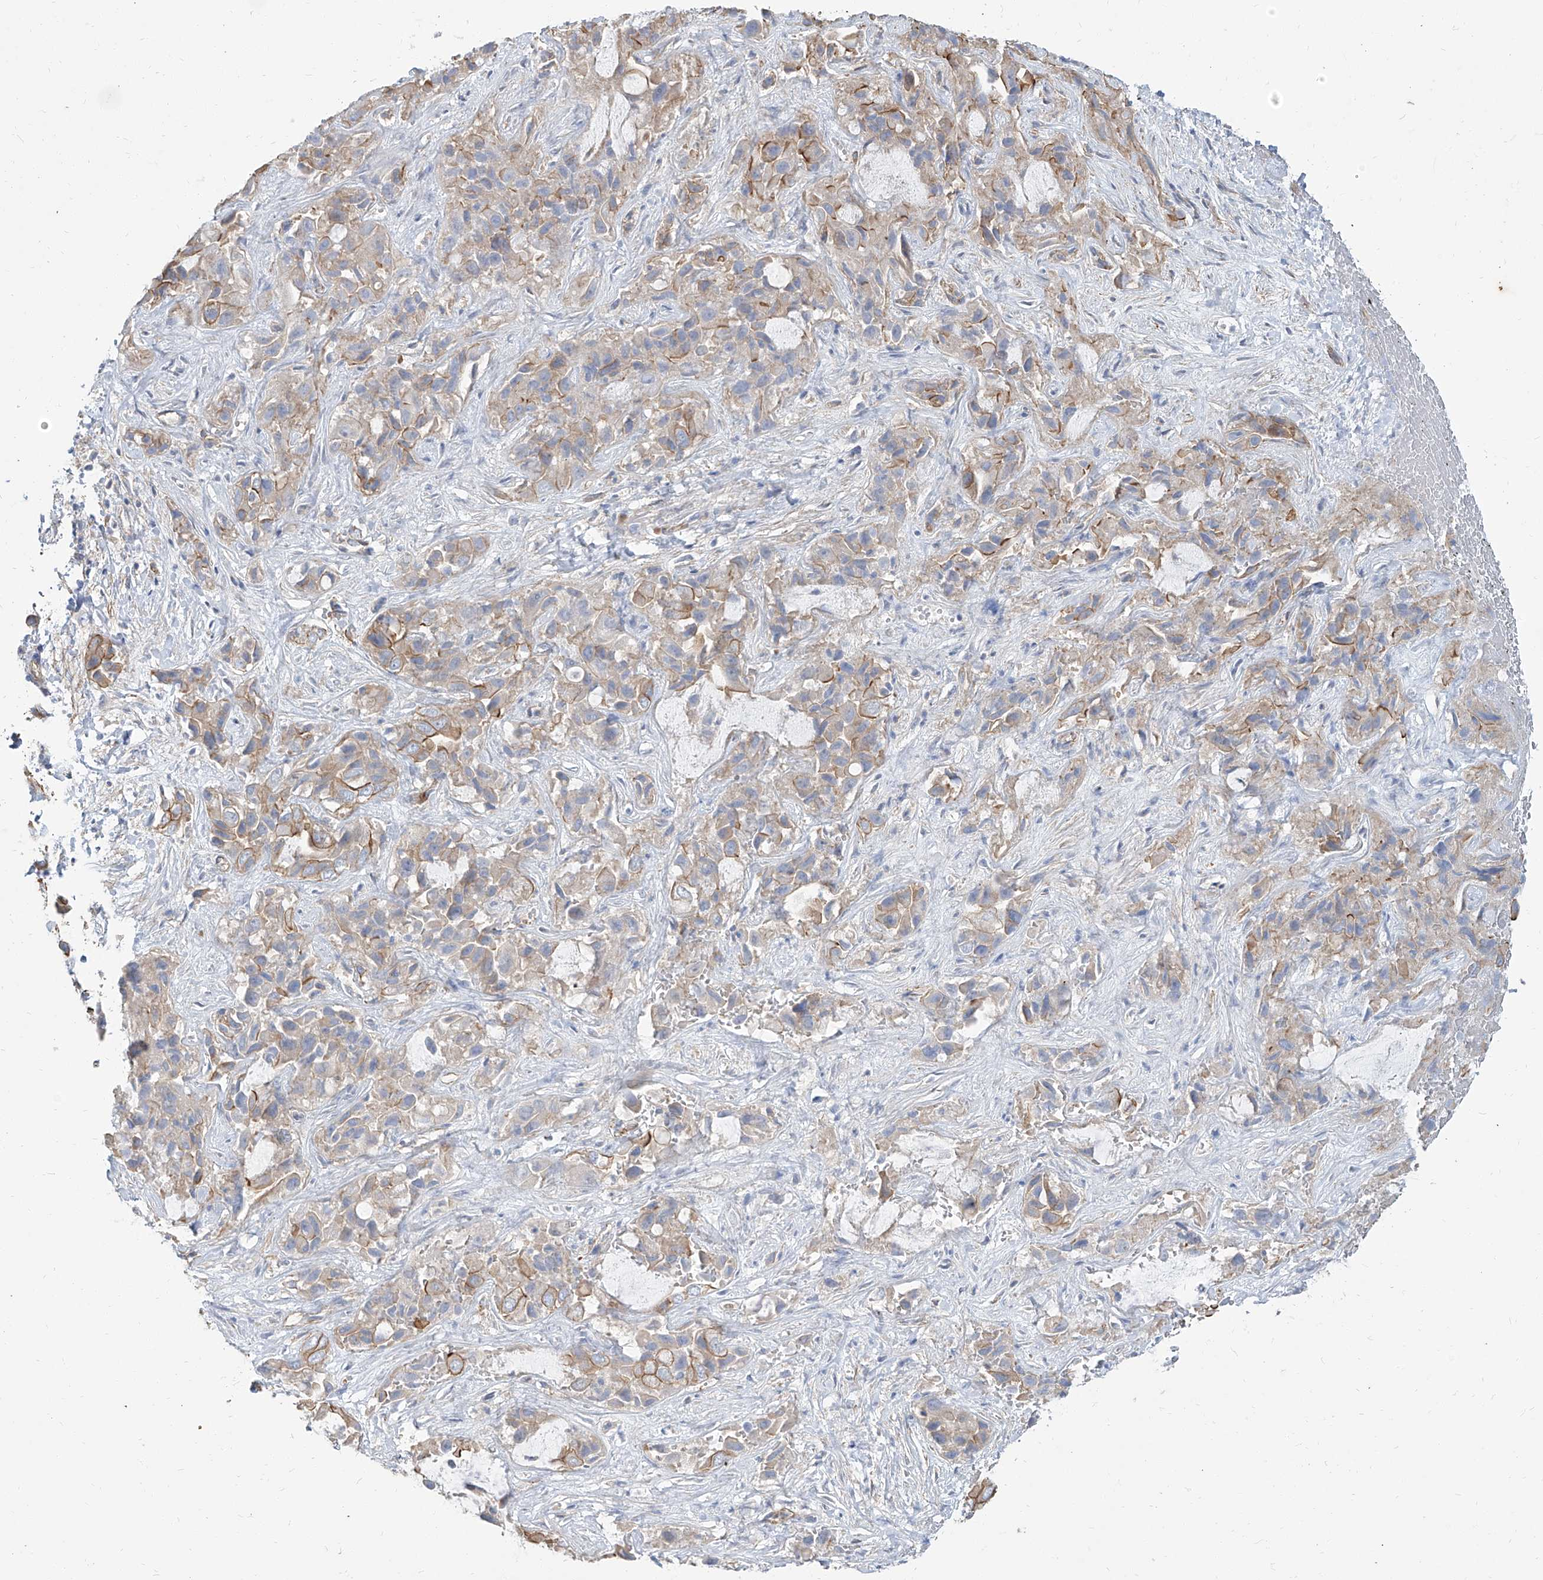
{"staining": {"intensity": "strong", "quantity": "25%-75%", "location": "cytoplasmic/membranous"}, "tissue": "liver cancer", "cell_type": "Tumor cells", "image_type": "cancer", "snomed": [{"axis": "morphology", "description": "Cholangiocarcinoma"}, {"axis": "topography", "description": "Liver"}], "caption": "A micrograph of human liver cancer (cholangiocarcinoma) stained for a protein displays strong cytoplasmic/membranous brown staining in tumor cells.", "gene": "TXLNB", "patient": {"sex": "female", "age": 52}}